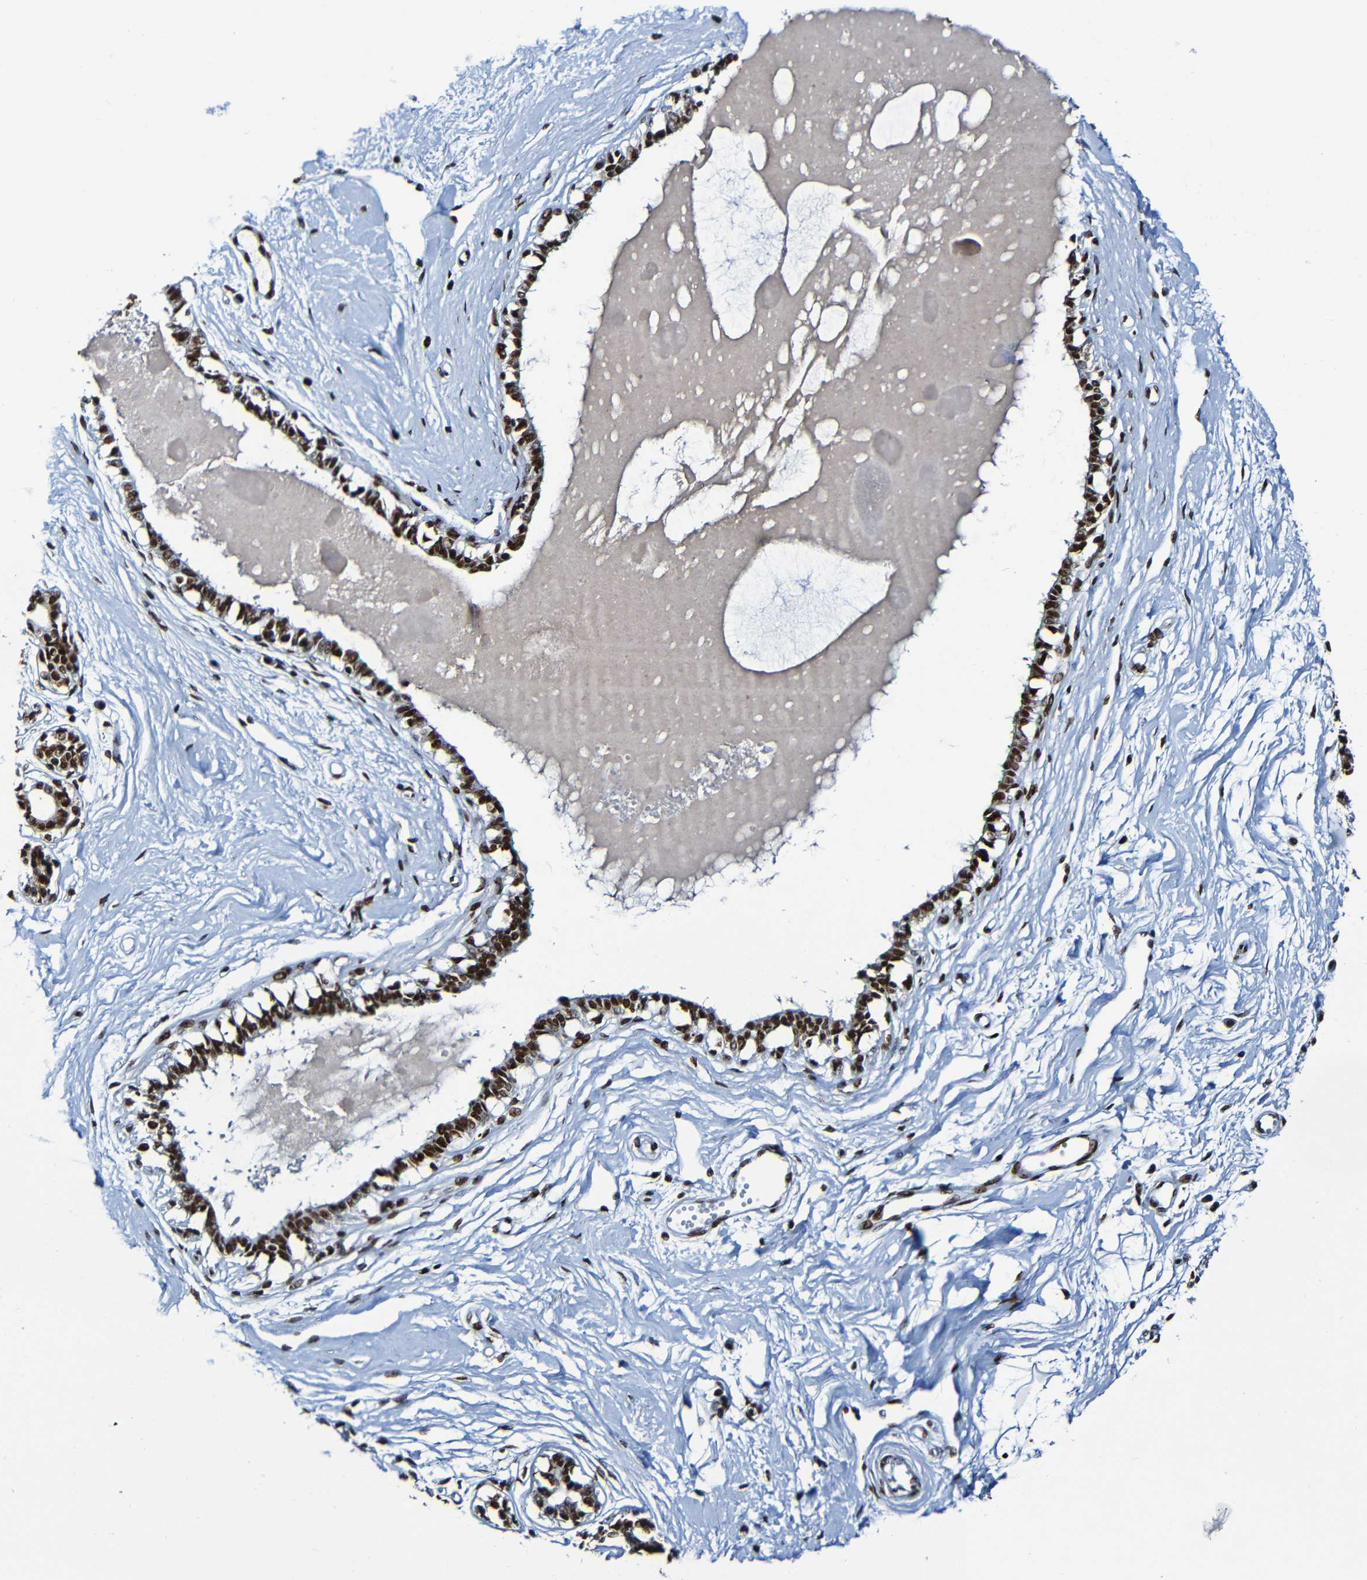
{"staining": {"intensity": "strong", "quantity": ">75%", "location": "nuclear"}, "tissue": "breast", "cell_type": "Adipocytes", "image_type": "normal", "snomed": [{"axis": "morphology", "description": "Normal tissue, NOS"}, {"axis": "topography", "description": "Breast"}], "caption": "Strong nuclear staining is present in about >75% of adipocytes in normal breast.", "gene": "SRSF3", "patient": {"sex": "female", "age": 45}}